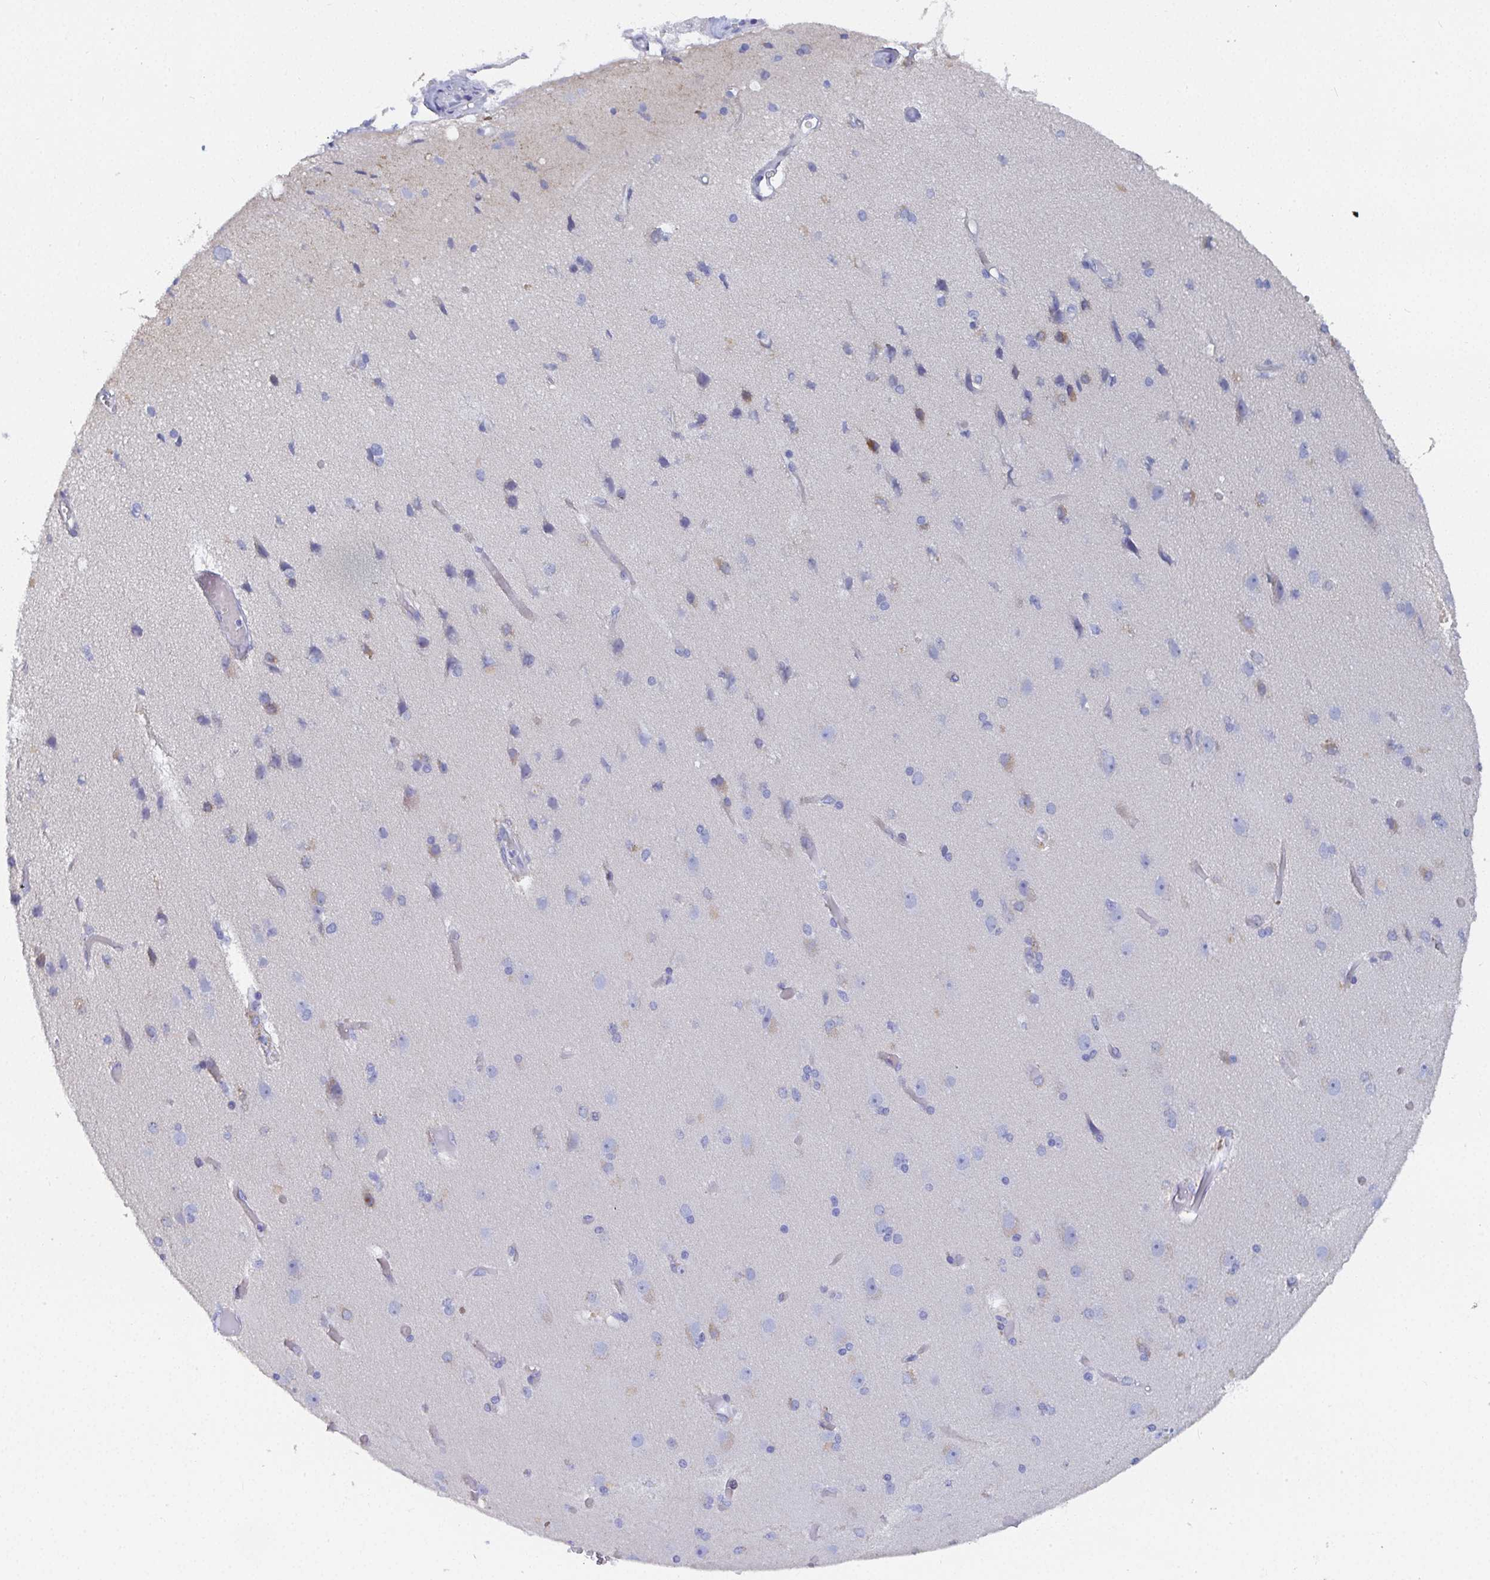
{"staining": {"intensity": "negative", "quantity": "none", "location": "none"}, "tissue": "cerebral cortex", "cell_type": "Endothelial cells", "image_type": "normal", "snomed": [{"axis": "morphology", "description": "Normal tissue, NOS"}, {"axis": "morphology", "description": "Glioma, malignant, High grade"}, {"axis": "topography", "description": "Cerebral cortex"}], "caption": "Endothelial cells are negative for brown protein staining in unremarkable cerebral cortex. (DAB (3,3'-diaminobenzidine) IHC visualized using brightfield microscopy, high magnification).", "gene": "GRIA1", "patient": {"sex": "male", "age": 71}}